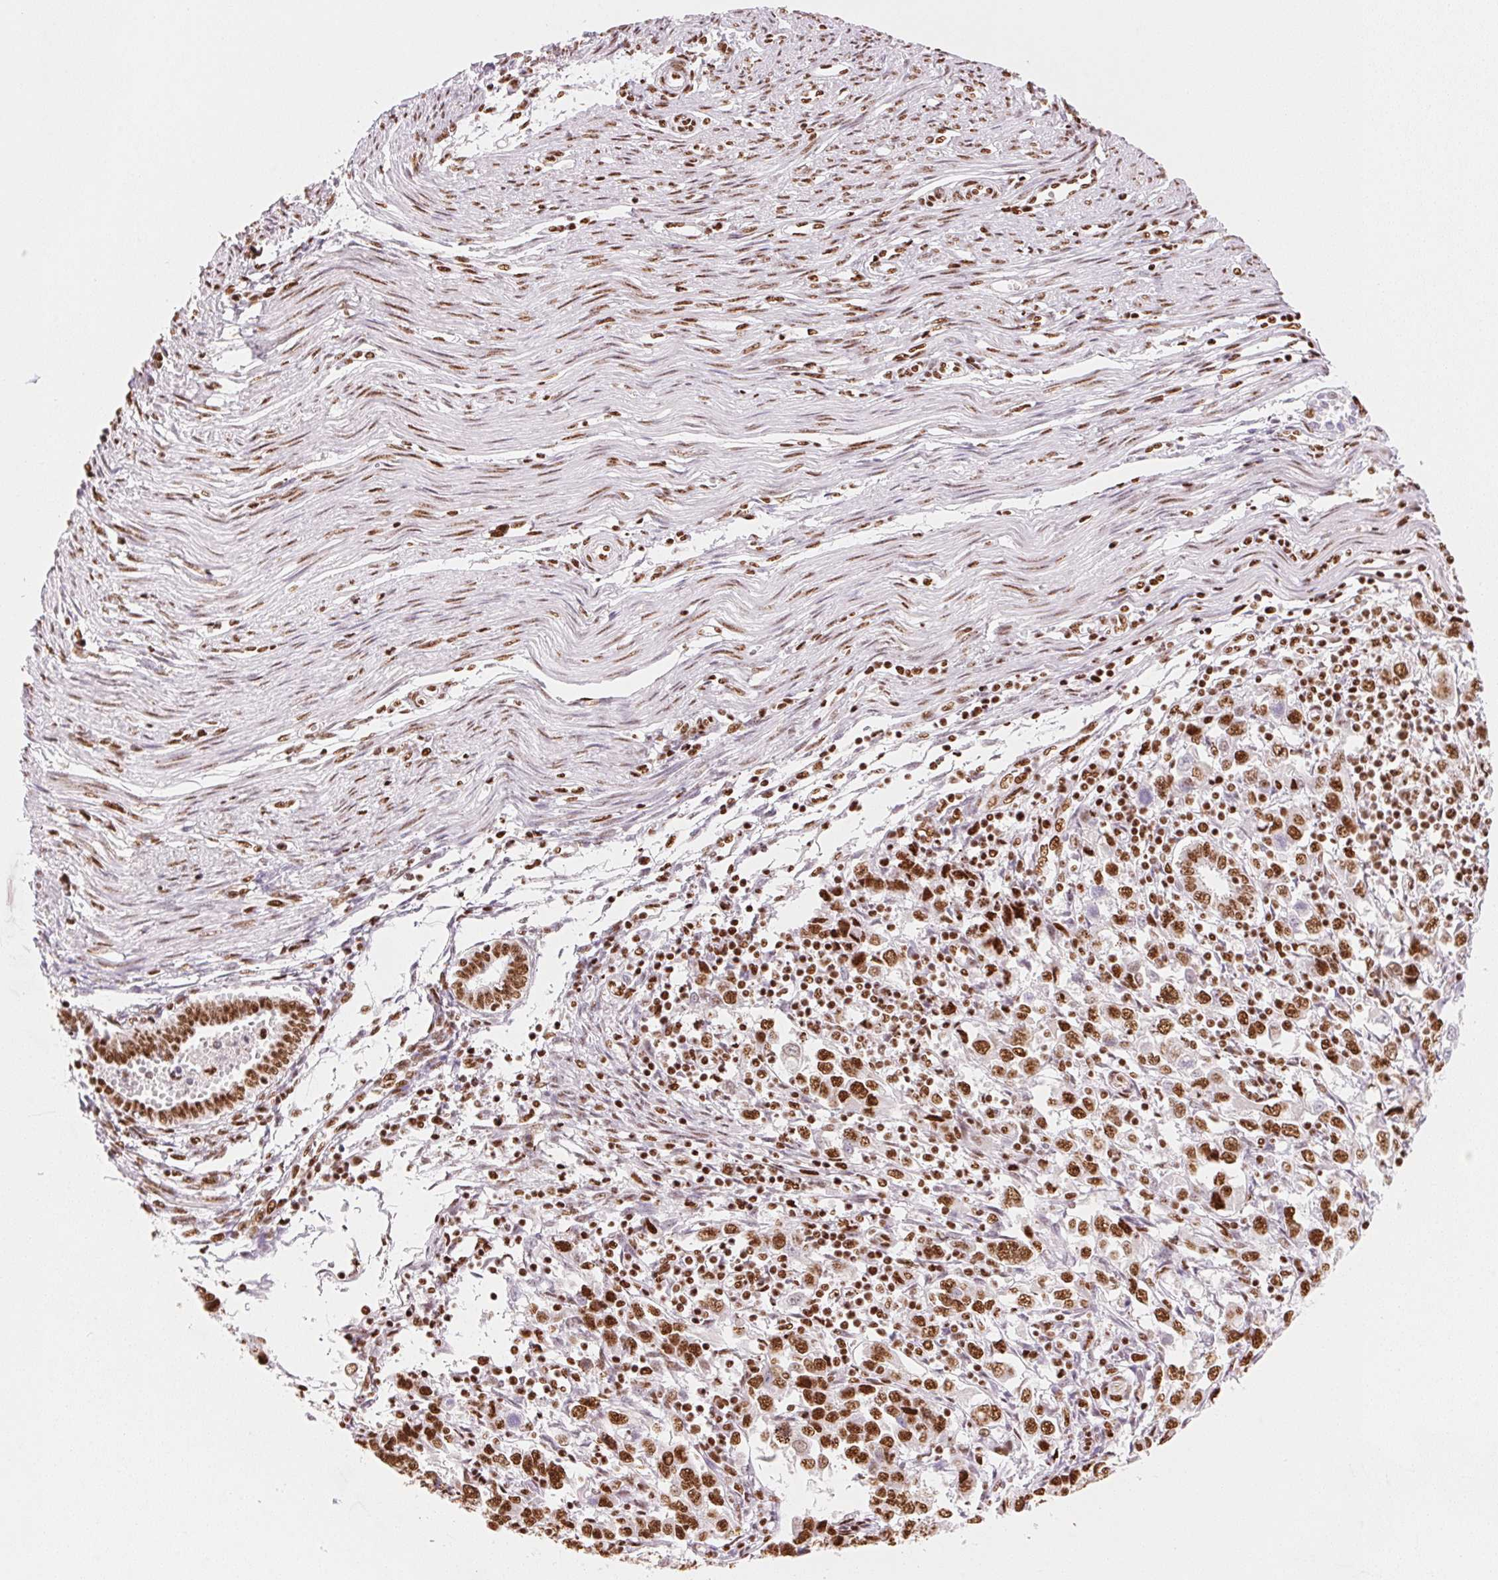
{"staining": {"intensity": "strong", "quantity": ">75%", "location": "nuclear"}, "tissue": "endometrial cancer", "cell_type": "Tumor cells", "image_type": "cancer", "snomed": [{"axis": "morphology", "description": "Adenocarcinoma, NOS"}, {"axis": "topography", "description": "Endometrium"}], "caption": "Protein staining exhibits strong nuclear expression in approximately >75% of tumor cells in endometrial adenocarcinoma. Immunohistochemistry stains the protein in brown and the nuclei are stained blue.", "gene": "NXF1", "patient": {"sex": "female", "age": 43}}